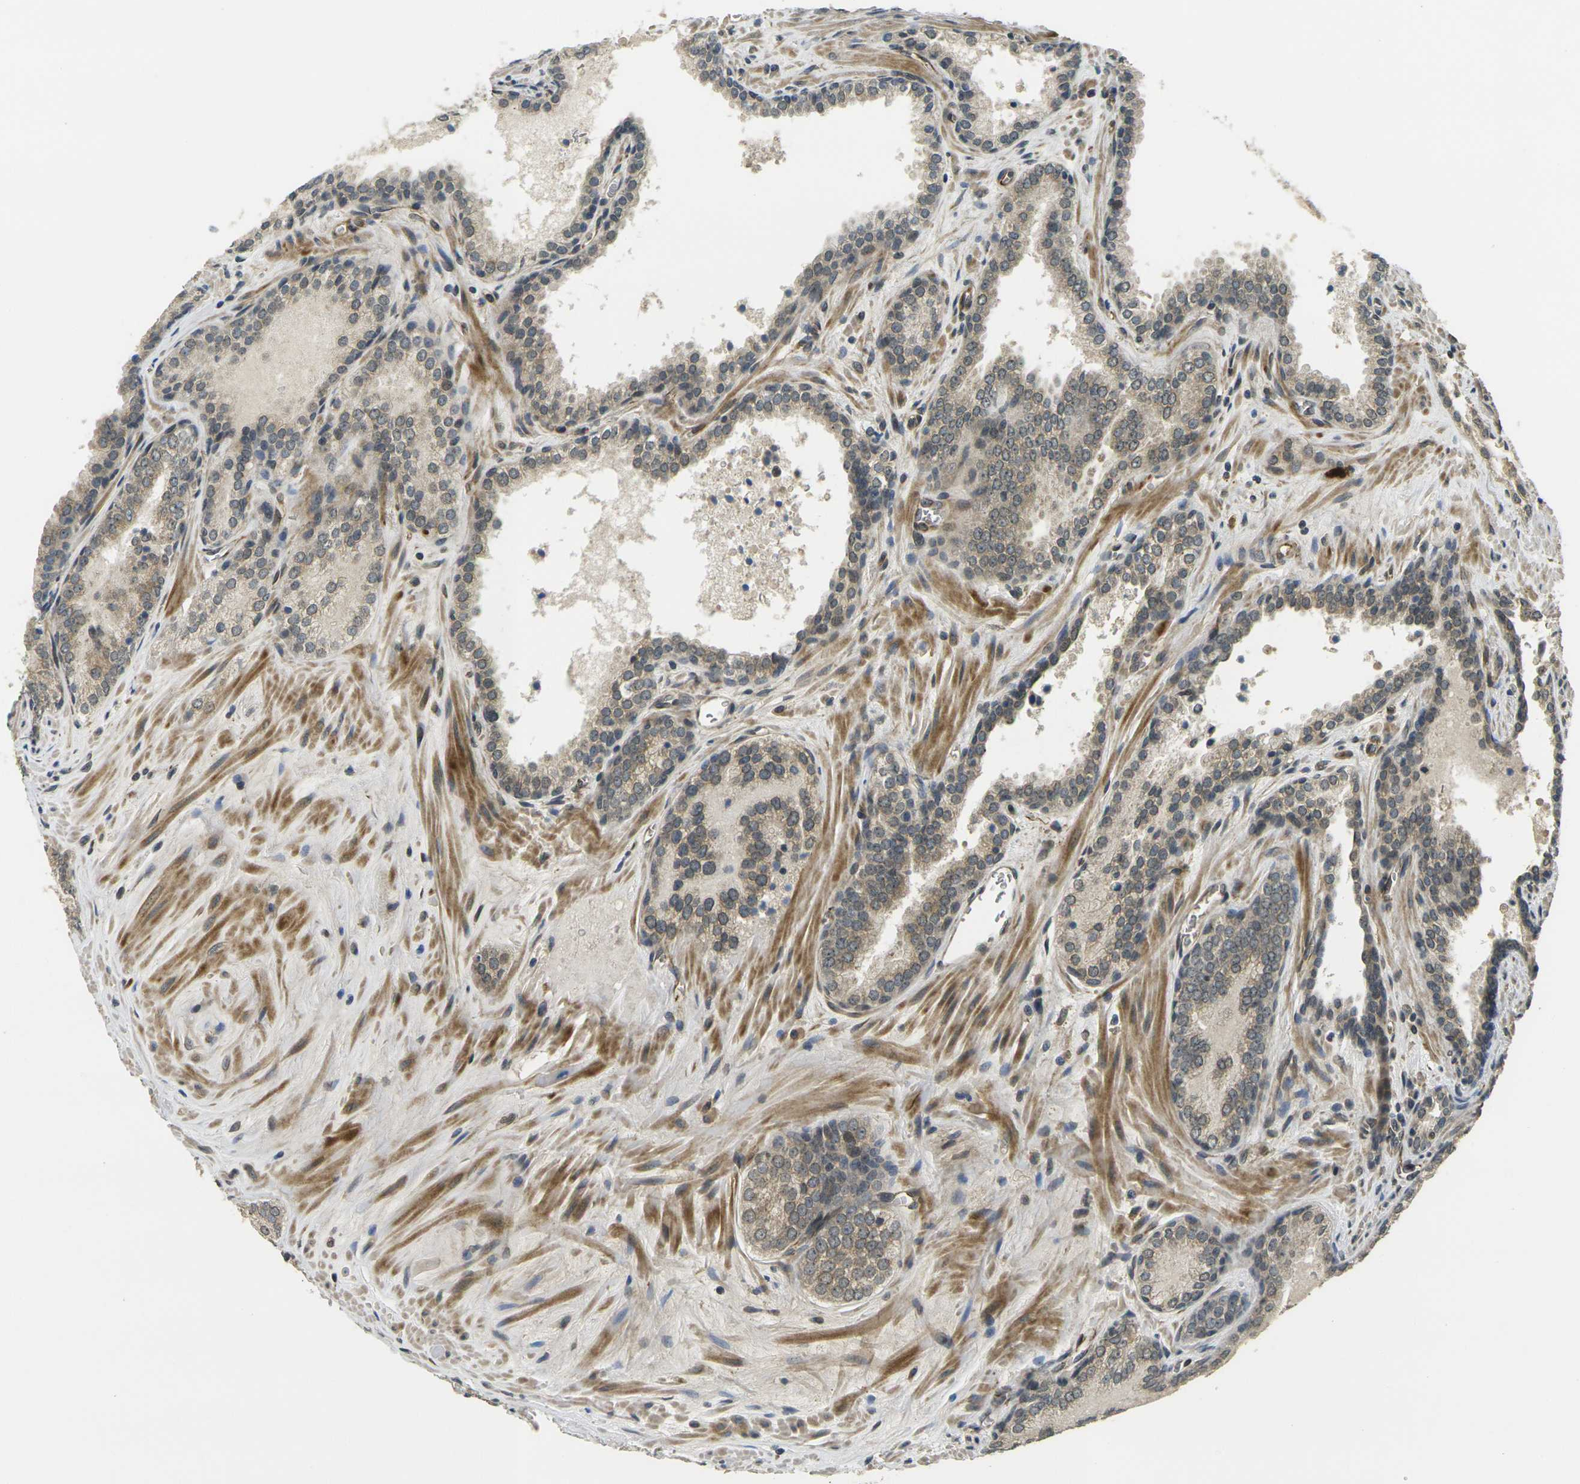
{"staining": {"intensity": "weak", "quantity": "25%-75%", "location": "cytoplasmic/membranous"}, "tissue": "prostate cancer", "cell_type": "Tumor cells", "image_type": "cancer", "snomed": [{"axis": "morphology", "description": "Adenocarcinoma, Low grade"}, {"axis": "topography", "description": "Prostate"}], "caption": "Prostate low-grade adenocarcinoma stained with a brown dye displays weak cytoplasmic/membranous positive expression in about 25%-75% of tumor cells.", "gene": "FUT11", "patient": {"sex": "male", "age": 60}}